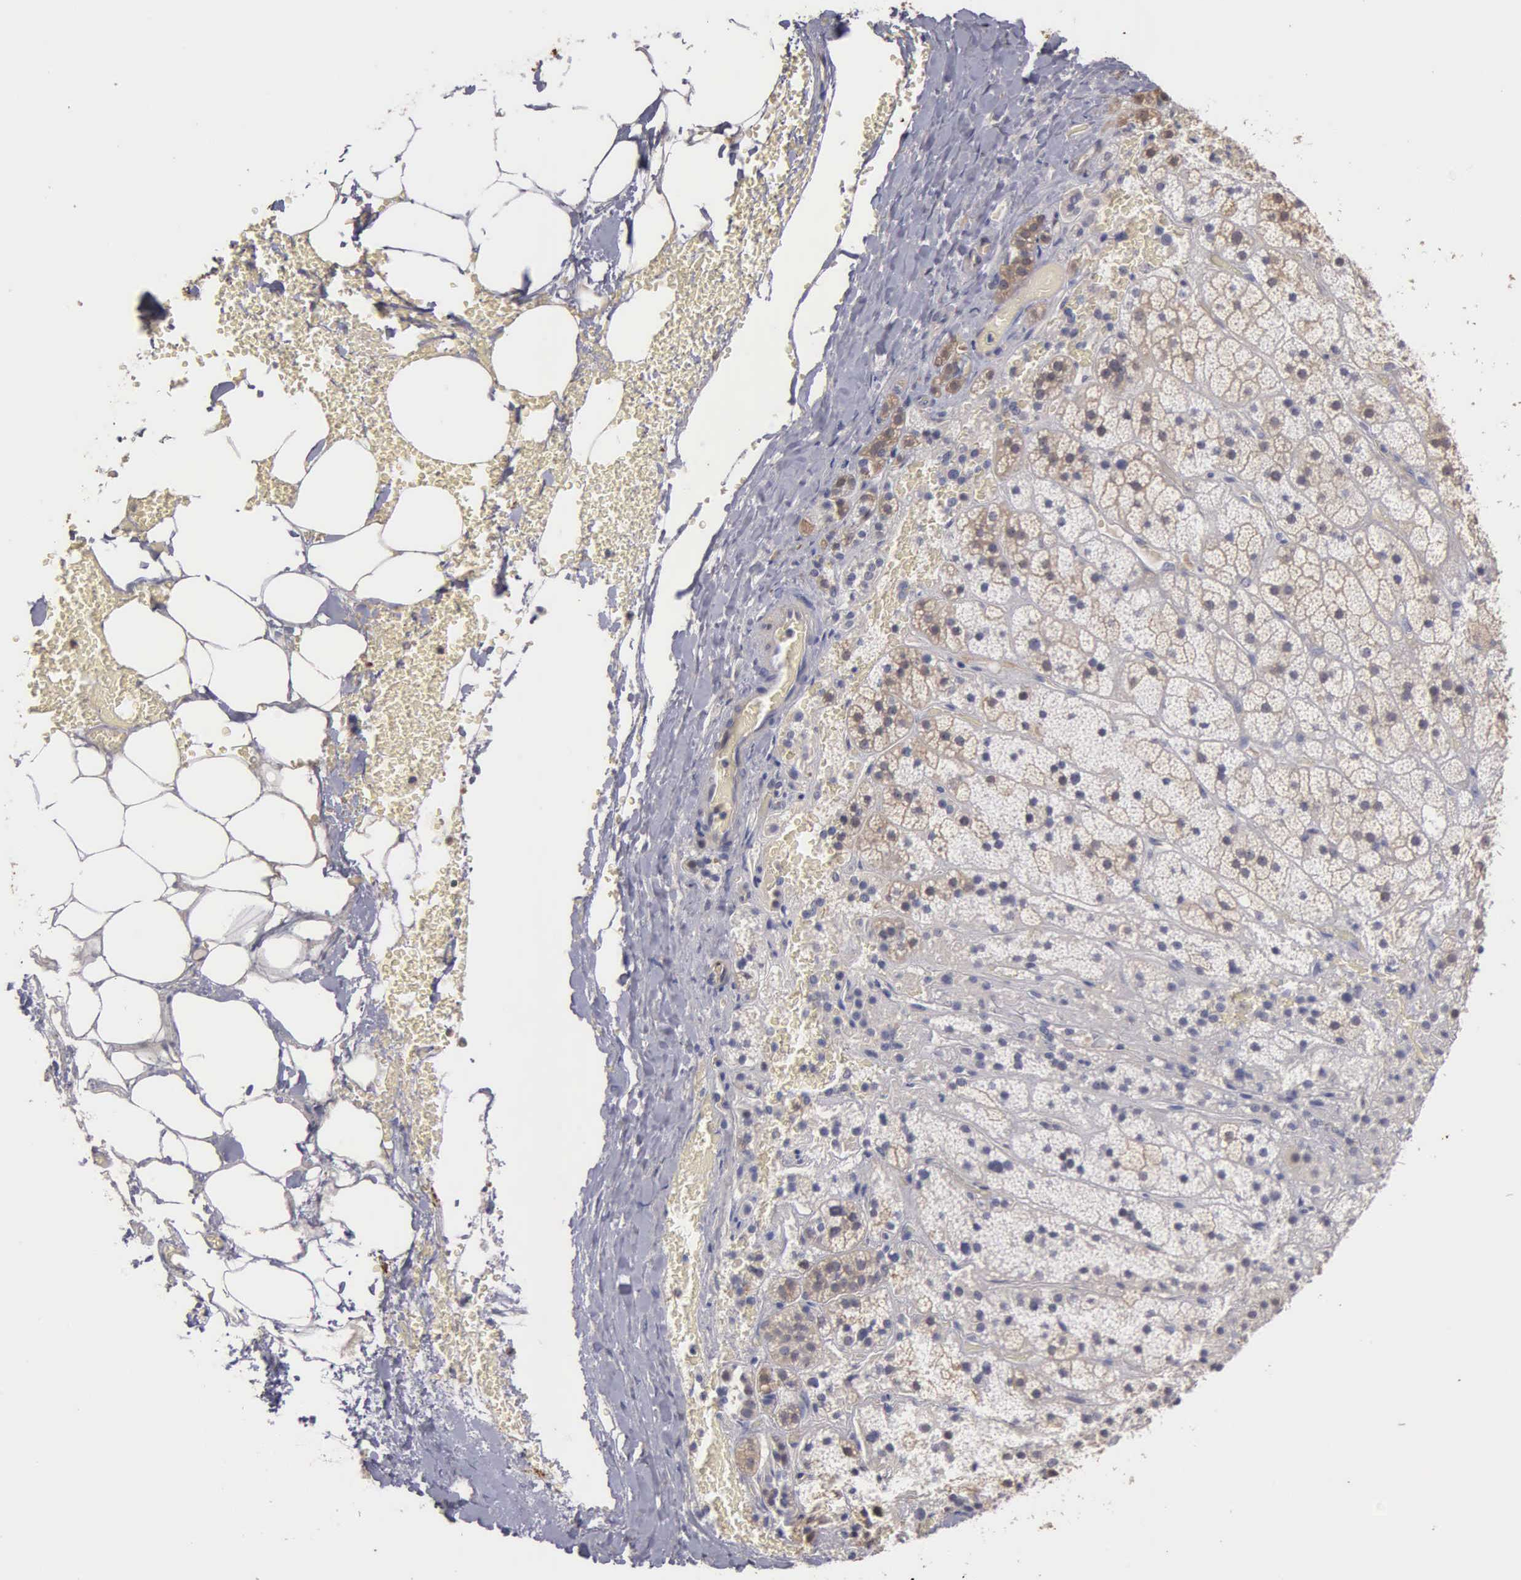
{"staining": {"intensity": "moderate", "quantity": "<25%", "location": "cytoplasmic/membranous,nuclear"}, "tissue": "adrenal gland", "cell_type": "Glandular cells", "image_type": "normal", "snomed": [{"axis": "morphology", "description": "Normal tissue, NOS"}, {"axis": "topography", "description": "Adrenal gland"}], "caption": "The image reveals a brown stain indicating the presence of a protein in the cytoplasmic/membranous,nuclear of glandular cells in adrenal gland. Immunohistochemistry stains the protein in brown and the nuclei are stained blue.", "gene": "ENO3", "patient": {"sex": "male", "age": 57}}